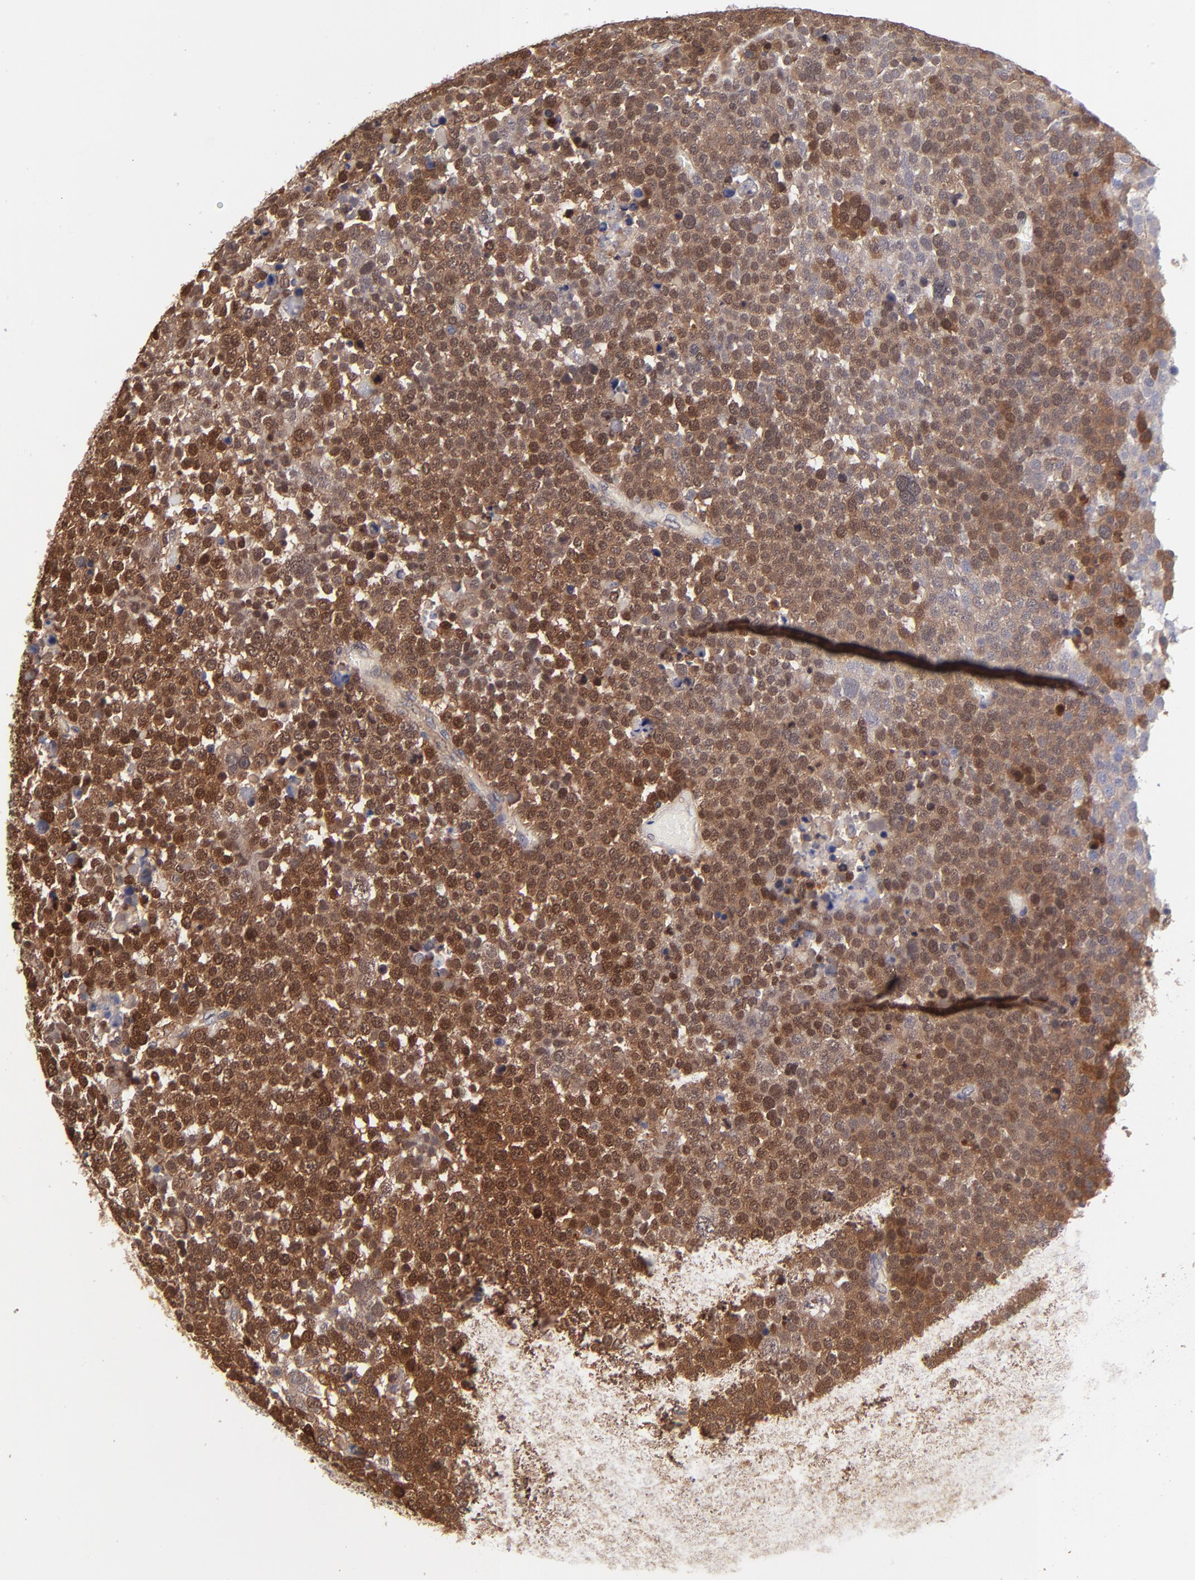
{"staining": {"intensity": "strong", "quantity": ">75%", "location": "cytoplasmic/membranous,nuclear"}, "tissue": "testis cancer", "cell_type": "Tumor cells", "image_type": "cancer", "snomed": [{"axis": "morphology", "description": "Seminoma, NOS"}, {"axis": "topography", "description": "Testis"}], "caption": "Immunohistochemistry (DAB) staining of testis cancer (seminoma) displays strong cytoplasmic/membranous and nuclear protein staining in about >75% of tumor cells.", "gene": "DCTPP1", "patient": {"sex": "male", "age": 71}}